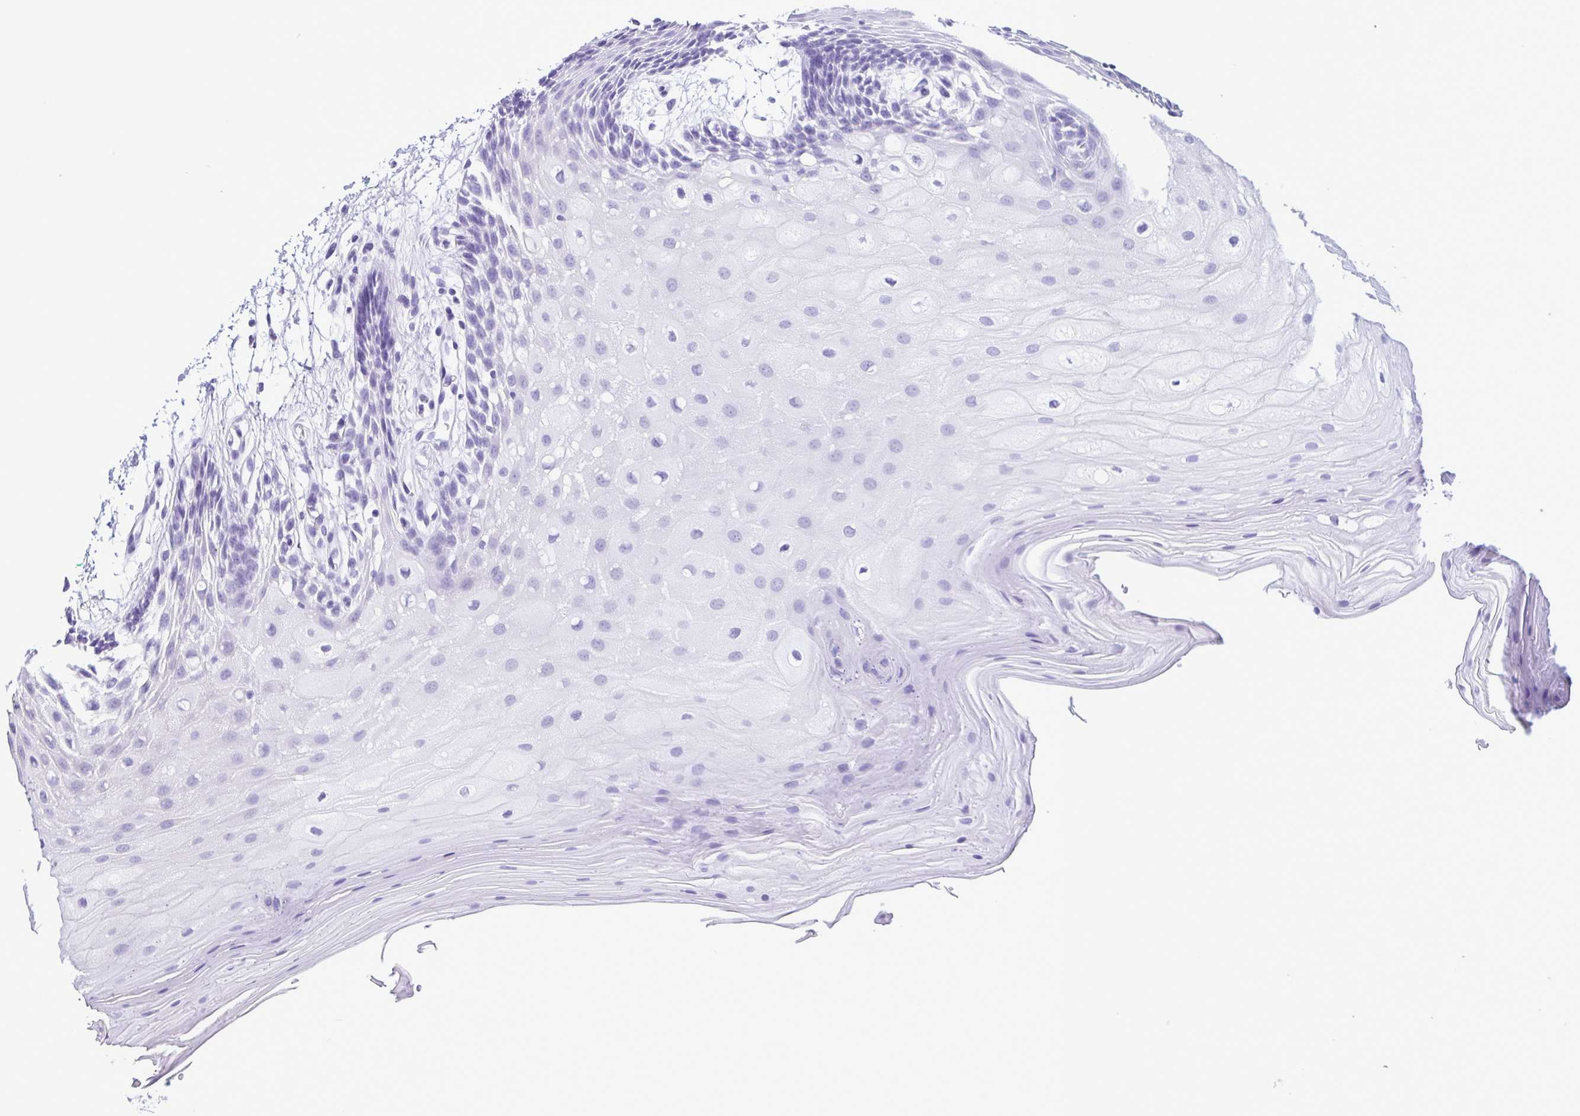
{"staining": {"intensity": "negative", "quantity": "none", "location": "none"}, "tissue": "oral mucosa", "cell_type": "Squamous epithelial cells", "image_type": "normal", "snomed": [{"axis": "morphology", "description": "Normal tissue, NOS"}, {"axis": "morphology", "description": "Squamous cell carcinoma, NOS"}, {"axis": "topography", "description": "Oral tissue"}, {"axis": "topography", "description": "Tounge, NOS"}, {"axis": "topography", "description": "Head-Neck"}], "caption": "The photomicrograph displays no significant positivity in squamous epithelial cells of oral mucosa.", "gene": "CBY2", "patient": {"sex": "male", "age": 62}}